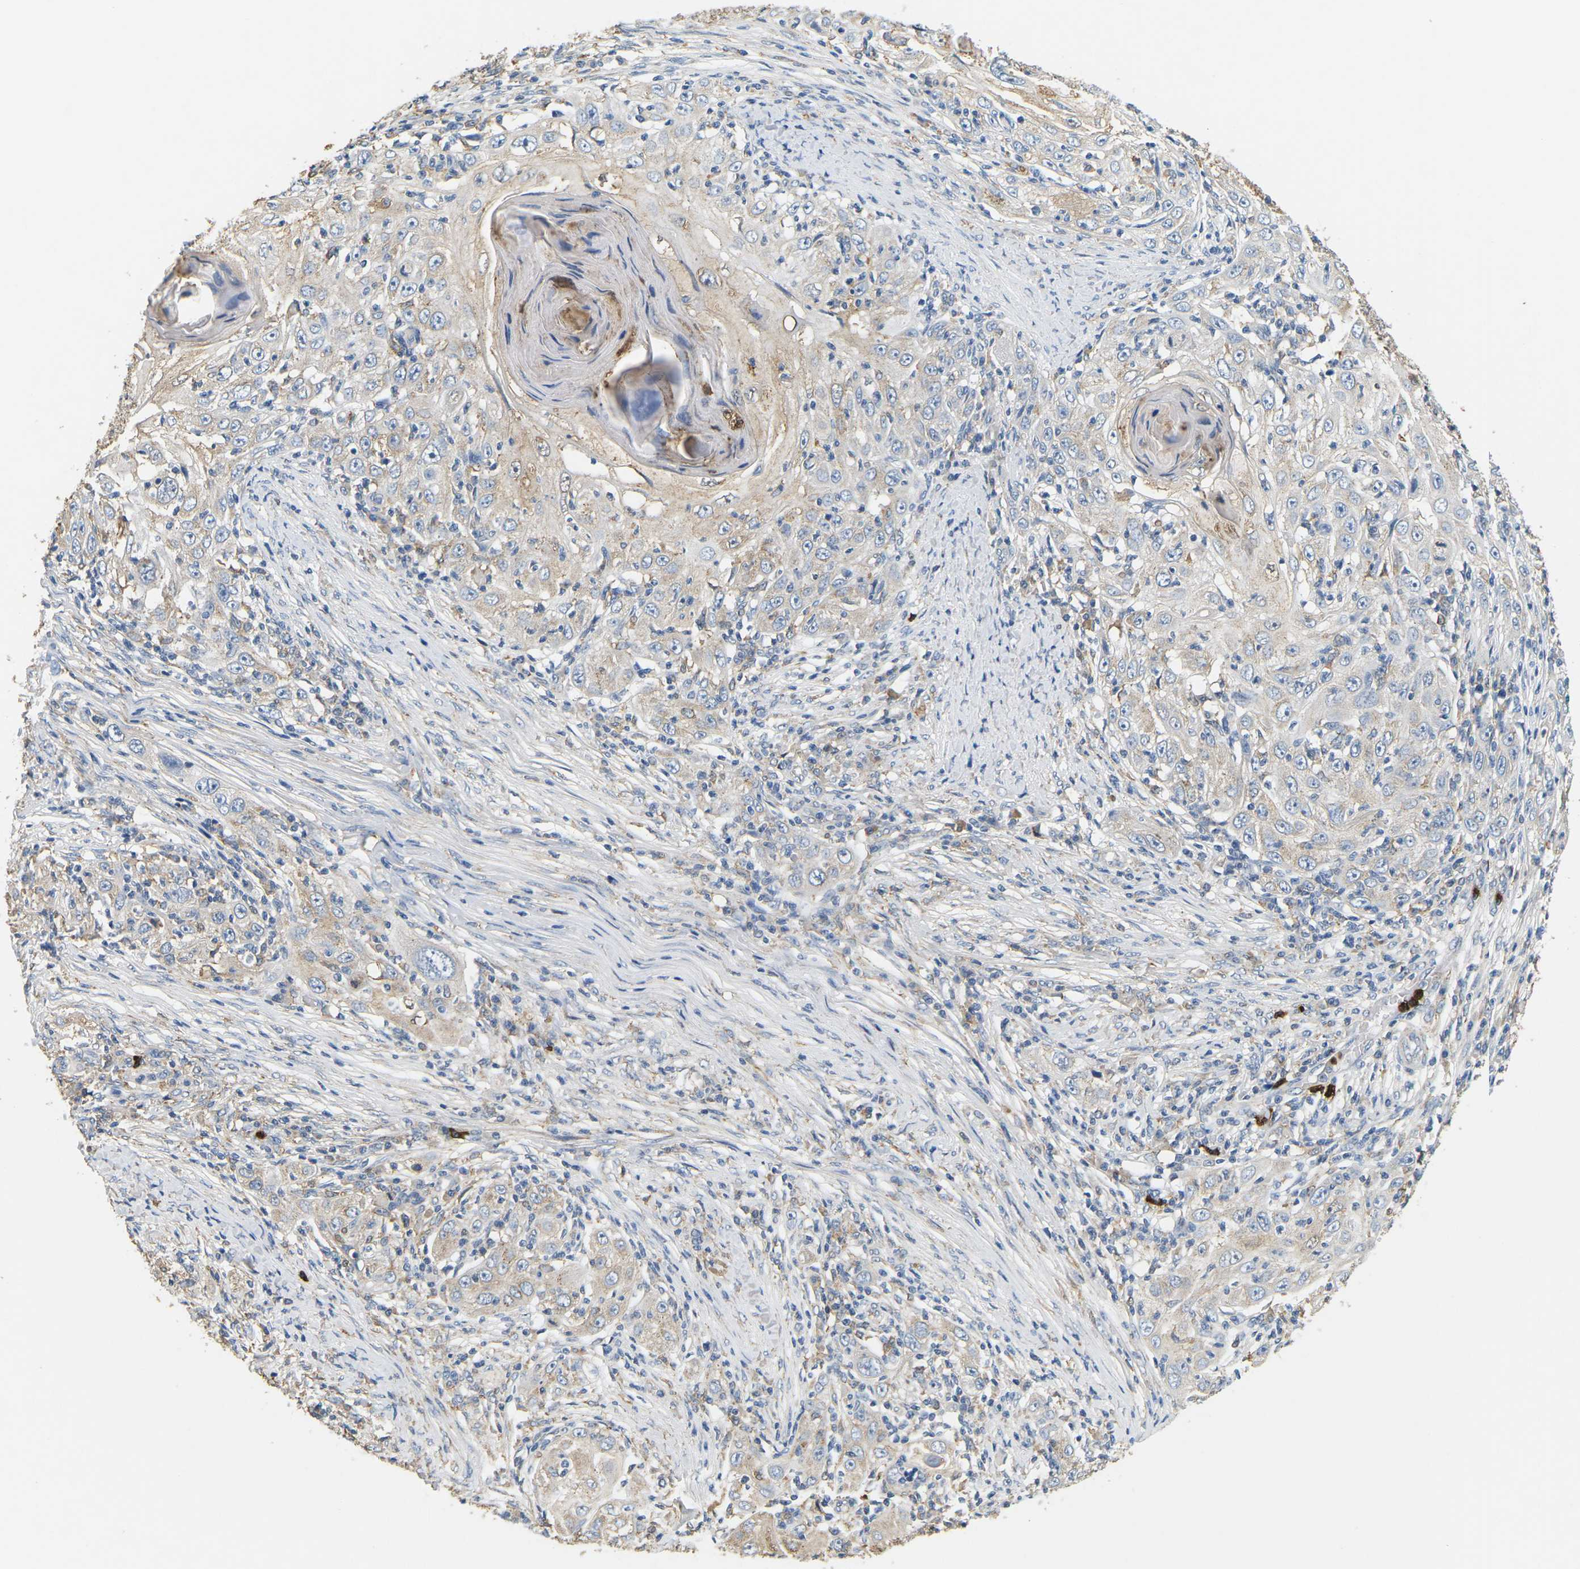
{"staining": {"intensity": "weak", "quantity": ">75%", "location": "cytoplasmic/membranous"}, "tissue": "skin cancer", "cell_type": "Tumor cells", "image_type": "cancer", "snomed": [{"axis": "morphology", "description": "Squamous cell carcinoma, NOS"}, {"axis": "topography", "description": "Skin"}], "caption": "Immunohistochemical staining of human skin cancer (squamous cell carcinoma) reveals low levels of weak cytoplasmic/membranous positivity in about >75% of tumor cells.", "gene": "ADM", "patient": {"sex": "female", "age": 88}}